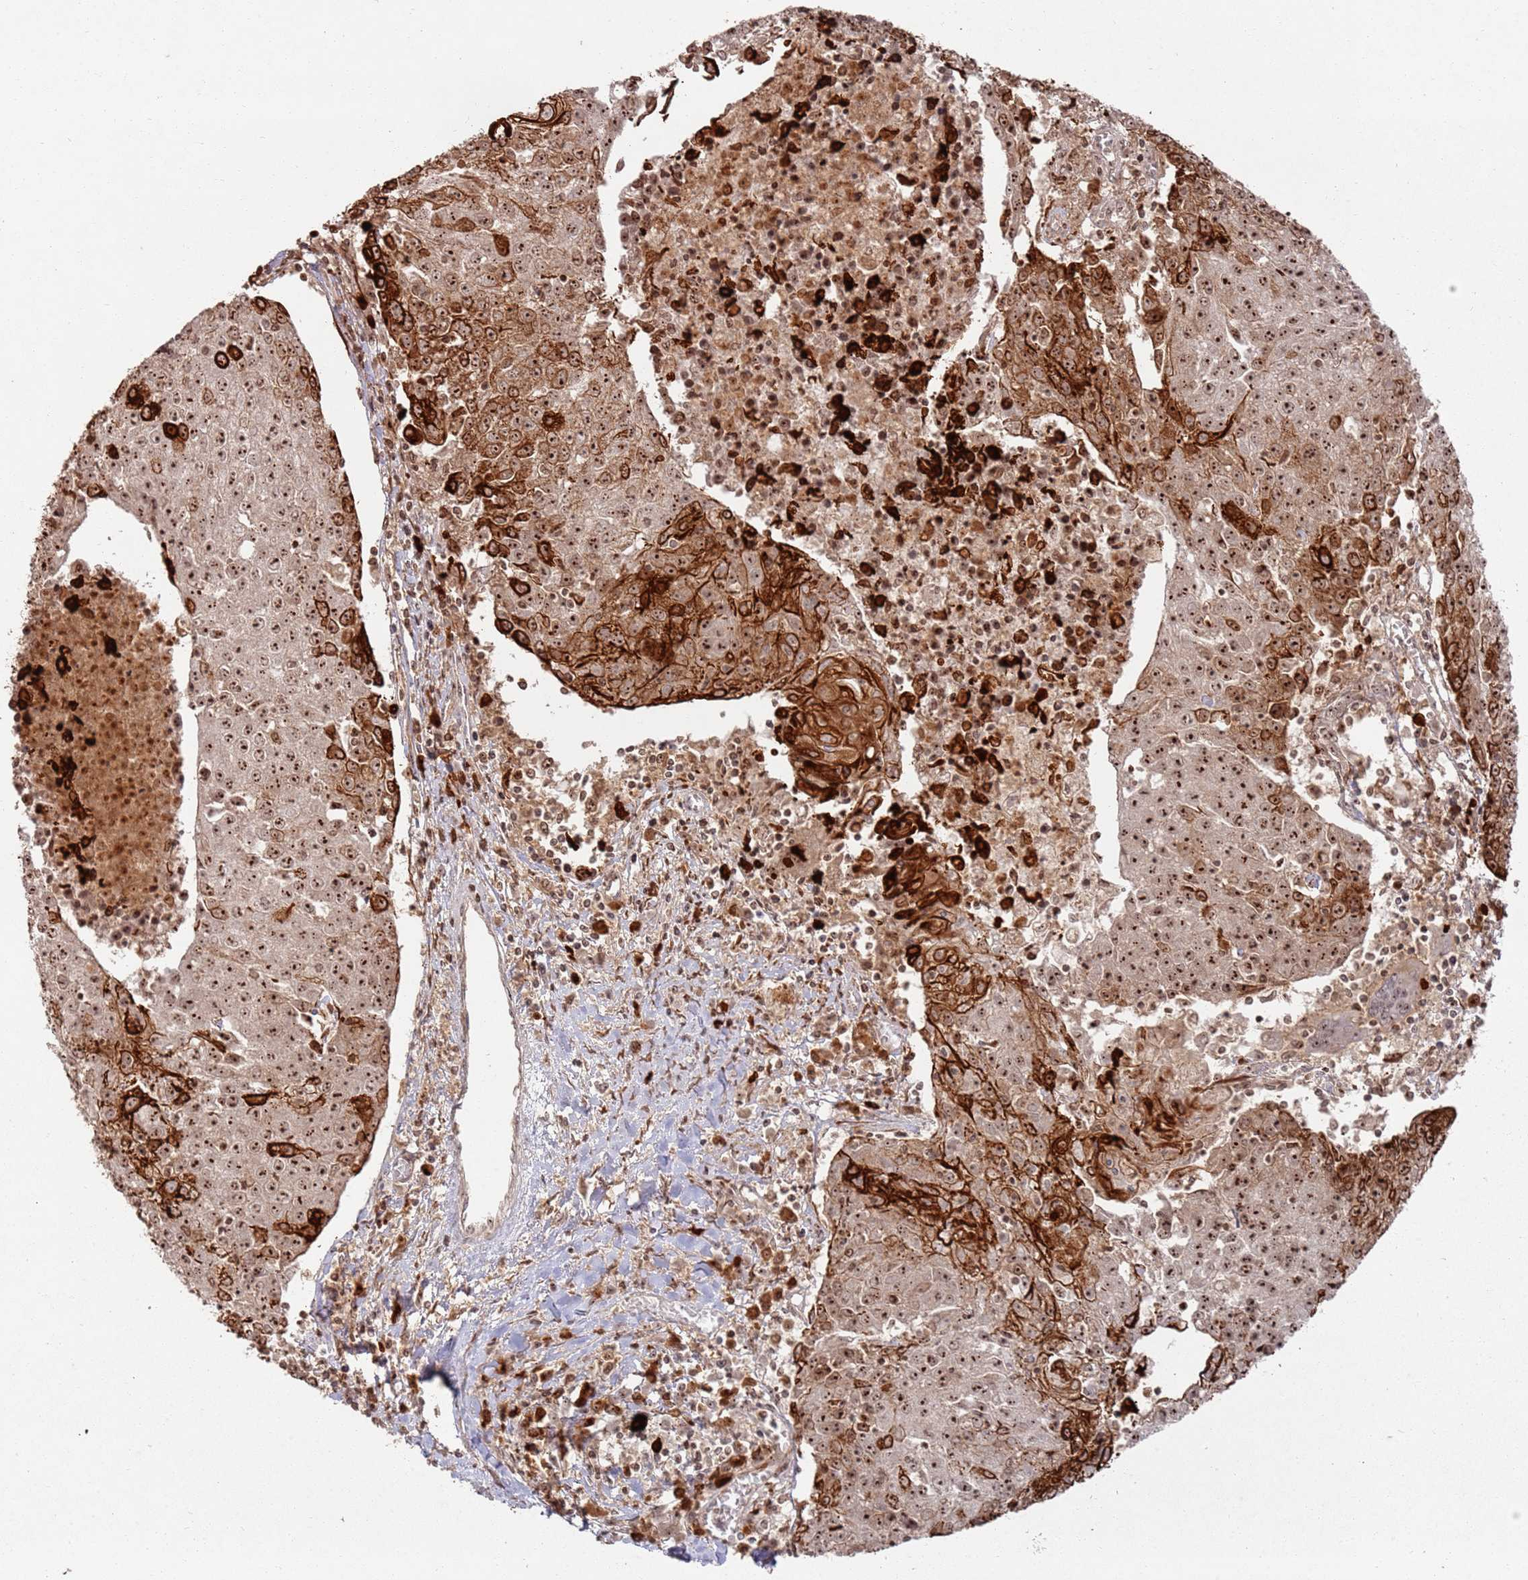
{"staining": {"intensity": "strong", "quantity": ">75%", "location": "cytoplasmic/membranous,nuclear"}, "tissue": "urothelial cancer", "cell_type": "Tumor cells", "image_type": "cancer", "snomed": [{"axis": "morphology", "description": "Urothelial carcinoma, High grade"}, {"axis": "topography", "description": "Urinary bladder"}], "caption": "A micrograph showing strong cytoplasmic/membranous and nuclear expression in about >75% of tumor cells in high-grade urothelial carcinoma, as visualized by brown immunohistochemical staining.", "gene": "UTP11", "patient": {"sex": "female", "age": 85}}